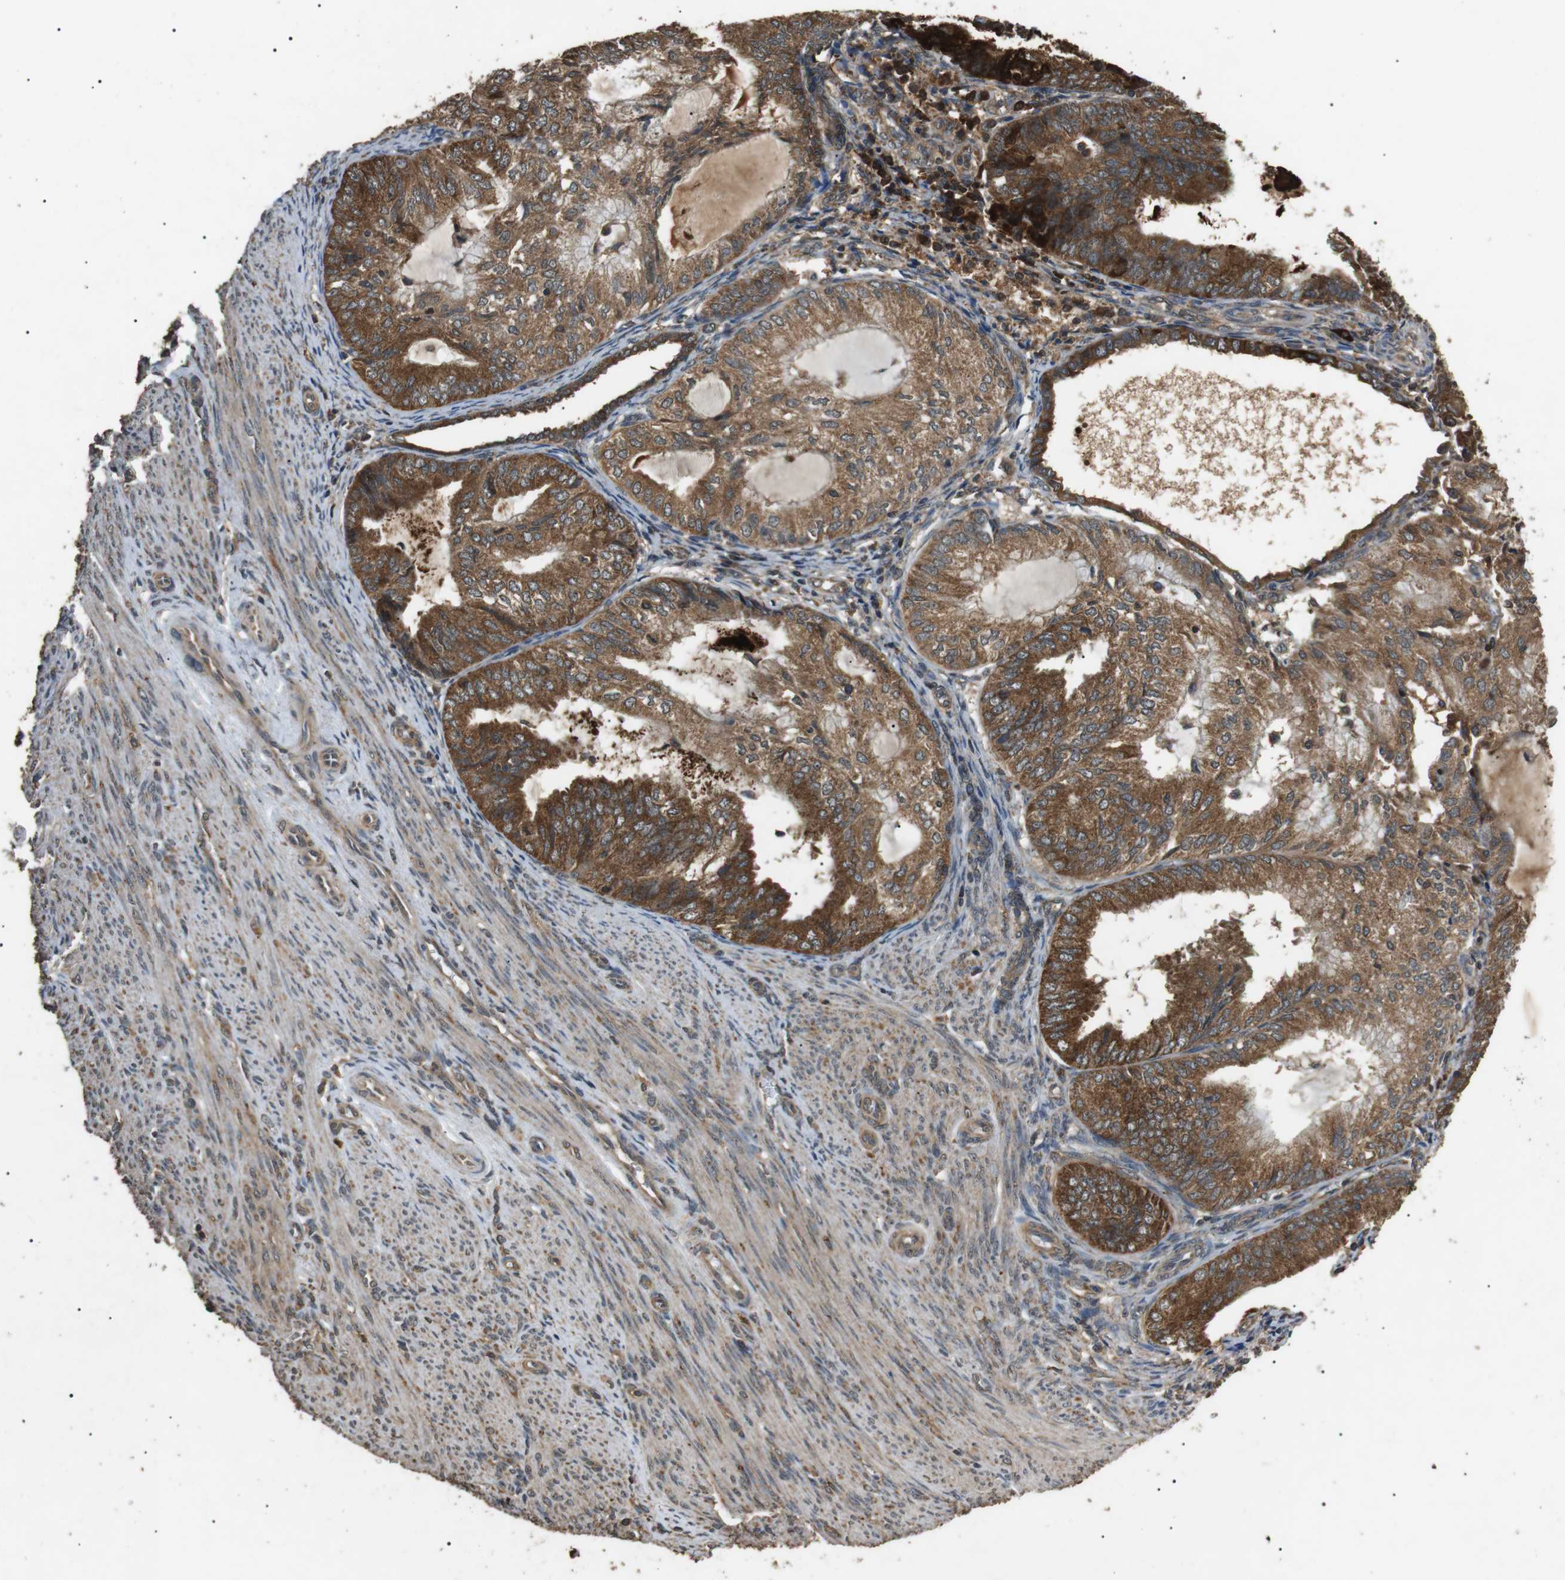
{"staining": {"intensity": "strong", "quantity": ">75%", "location": "cytoplasmic/membranous"}, "tissue": "endometrial cancer", "cell_type": "Tumor cells", "image_type": "cancer", "snomed": [{"axis": "morphology", "description": "Adenocarcinoma, NOS"}, {"axis": "topography", "description": "Endometrium"}], "caption": "The image exhibits a brown stain indicating the presence of a protein in the cytoplasmic/membranous of tumor cells in adenocarcinoma (endometrial). (Brightfield microscopy of DAB IHC at high magnification).", "gene": "TBC1D15", "patient": {"sex": "female", "age": 81}}